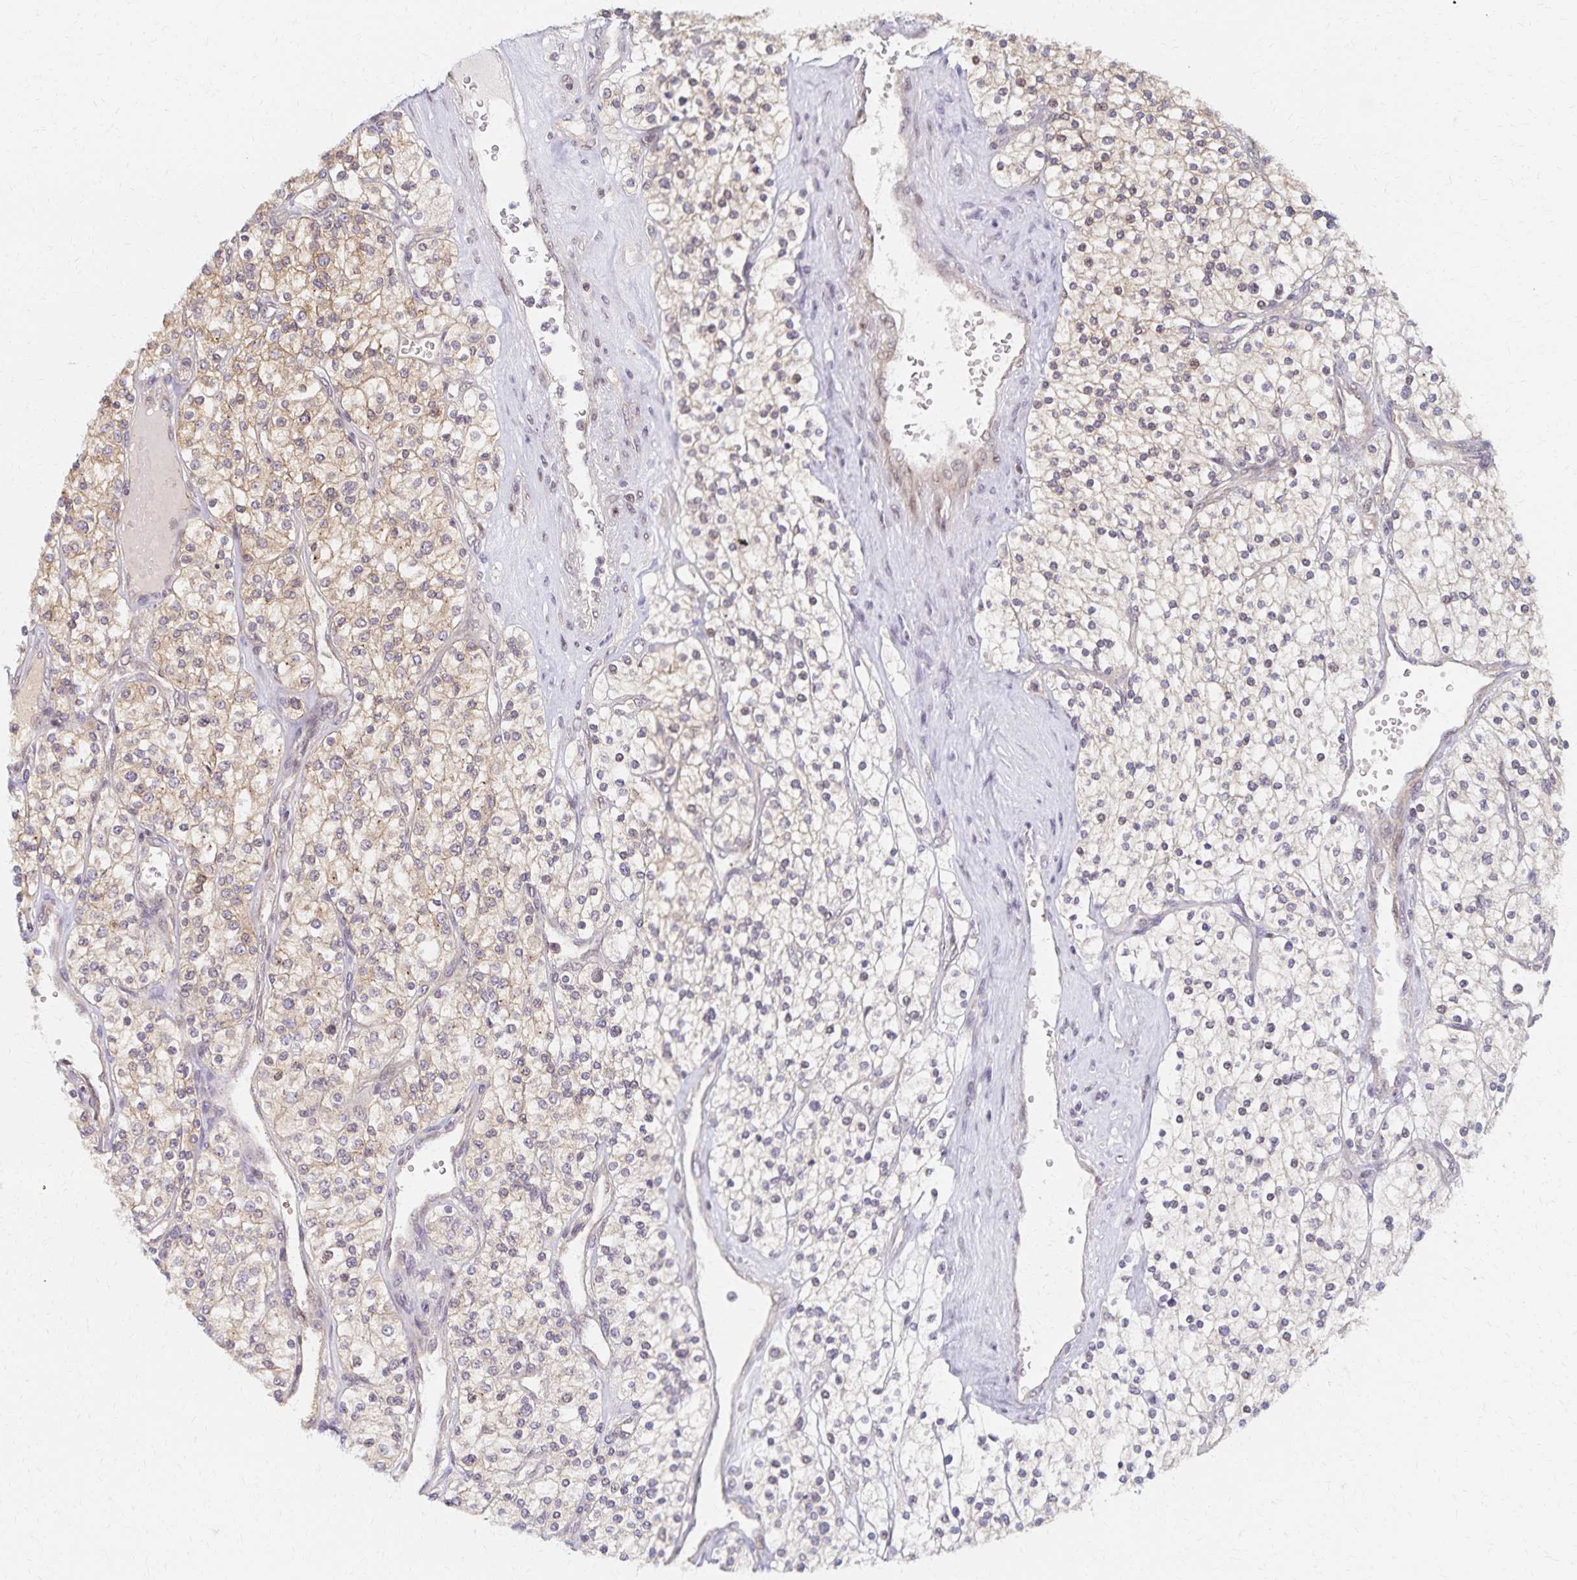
{"staining": {"intensity": "weak", "quantity": "25%-75%", "location": "cytoplasmic/membranous"}, "tissue": "renal cancer", "cell_type": "Tumor cells", "image_type": "cancer", "snomed": [{"axis": "morphology", "description": "Adenocarcinoma, NOS"}, {"axis": "topography", "description": "Kidney"}], "caption": "Human renal cancer stained with a brown dye exhibits weak cytoplasmic/membranous positive positivity in approximately 25%-75% of tumor cells.", "gene": "RAB9B", "patient": {"sex": "male", "age": 80}}